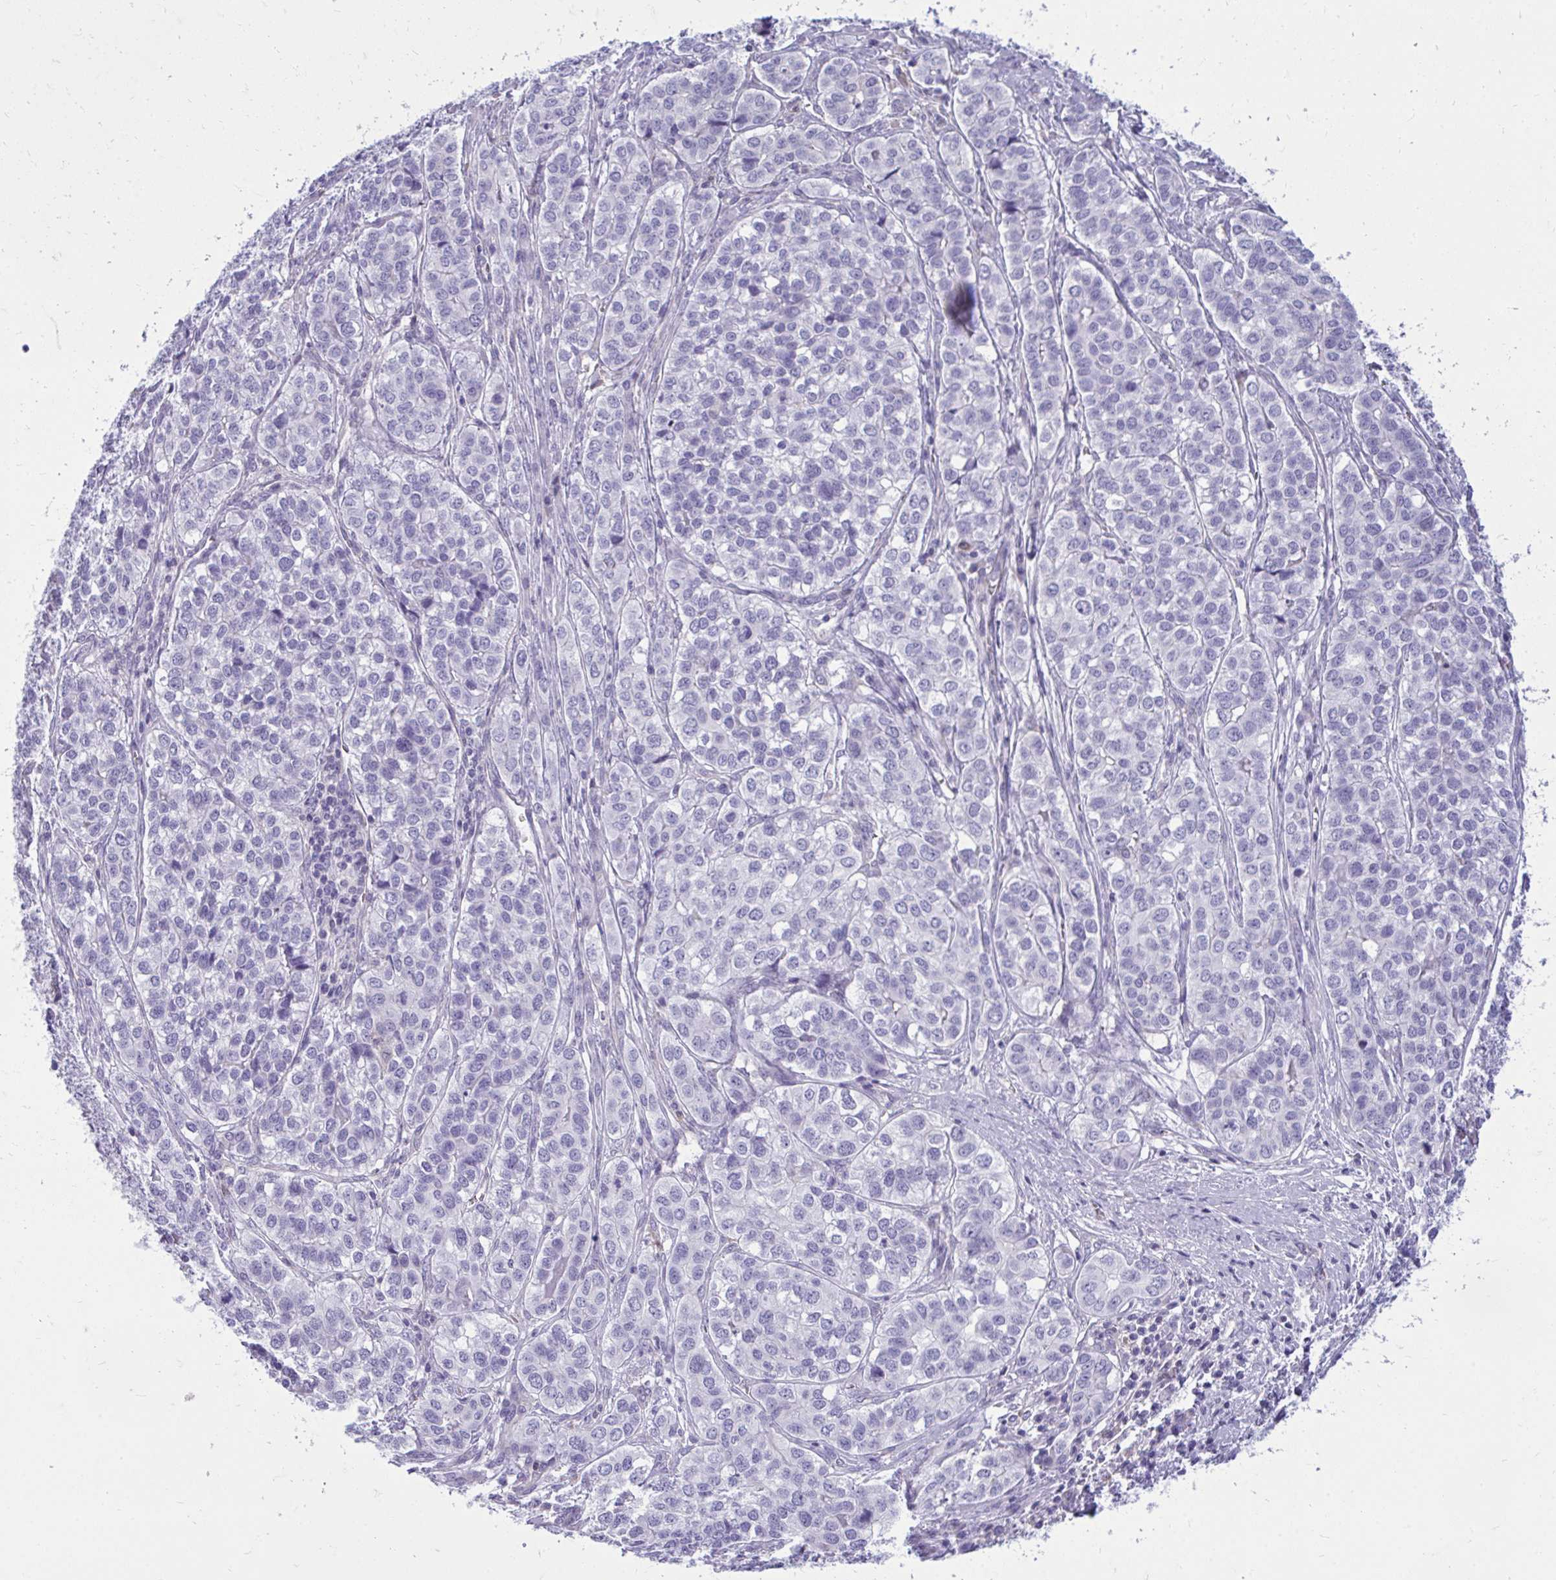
{"staining": {"intensity": "negative", "quantity": "none", "location": "none"}, "tissue": "liver cancer", "cell_type": "Tumor cells", "image_type": "cancer", "snomed": [{"axis": "morphology", "description": "Cholangiocarcinoma"}, {"axis": "topography", "description": "Liver"}], "caption": "Liver cancer was stained to show a protein in brown. There is no significant staining in tumor cells. (DAB (3,3'-diaminobenzidine) immunohistochemistry (IHC) visualized using brightfield microscopy, high magnification).", "gene": "FABP3", "patient": {"sex": "male", "age": 56}}